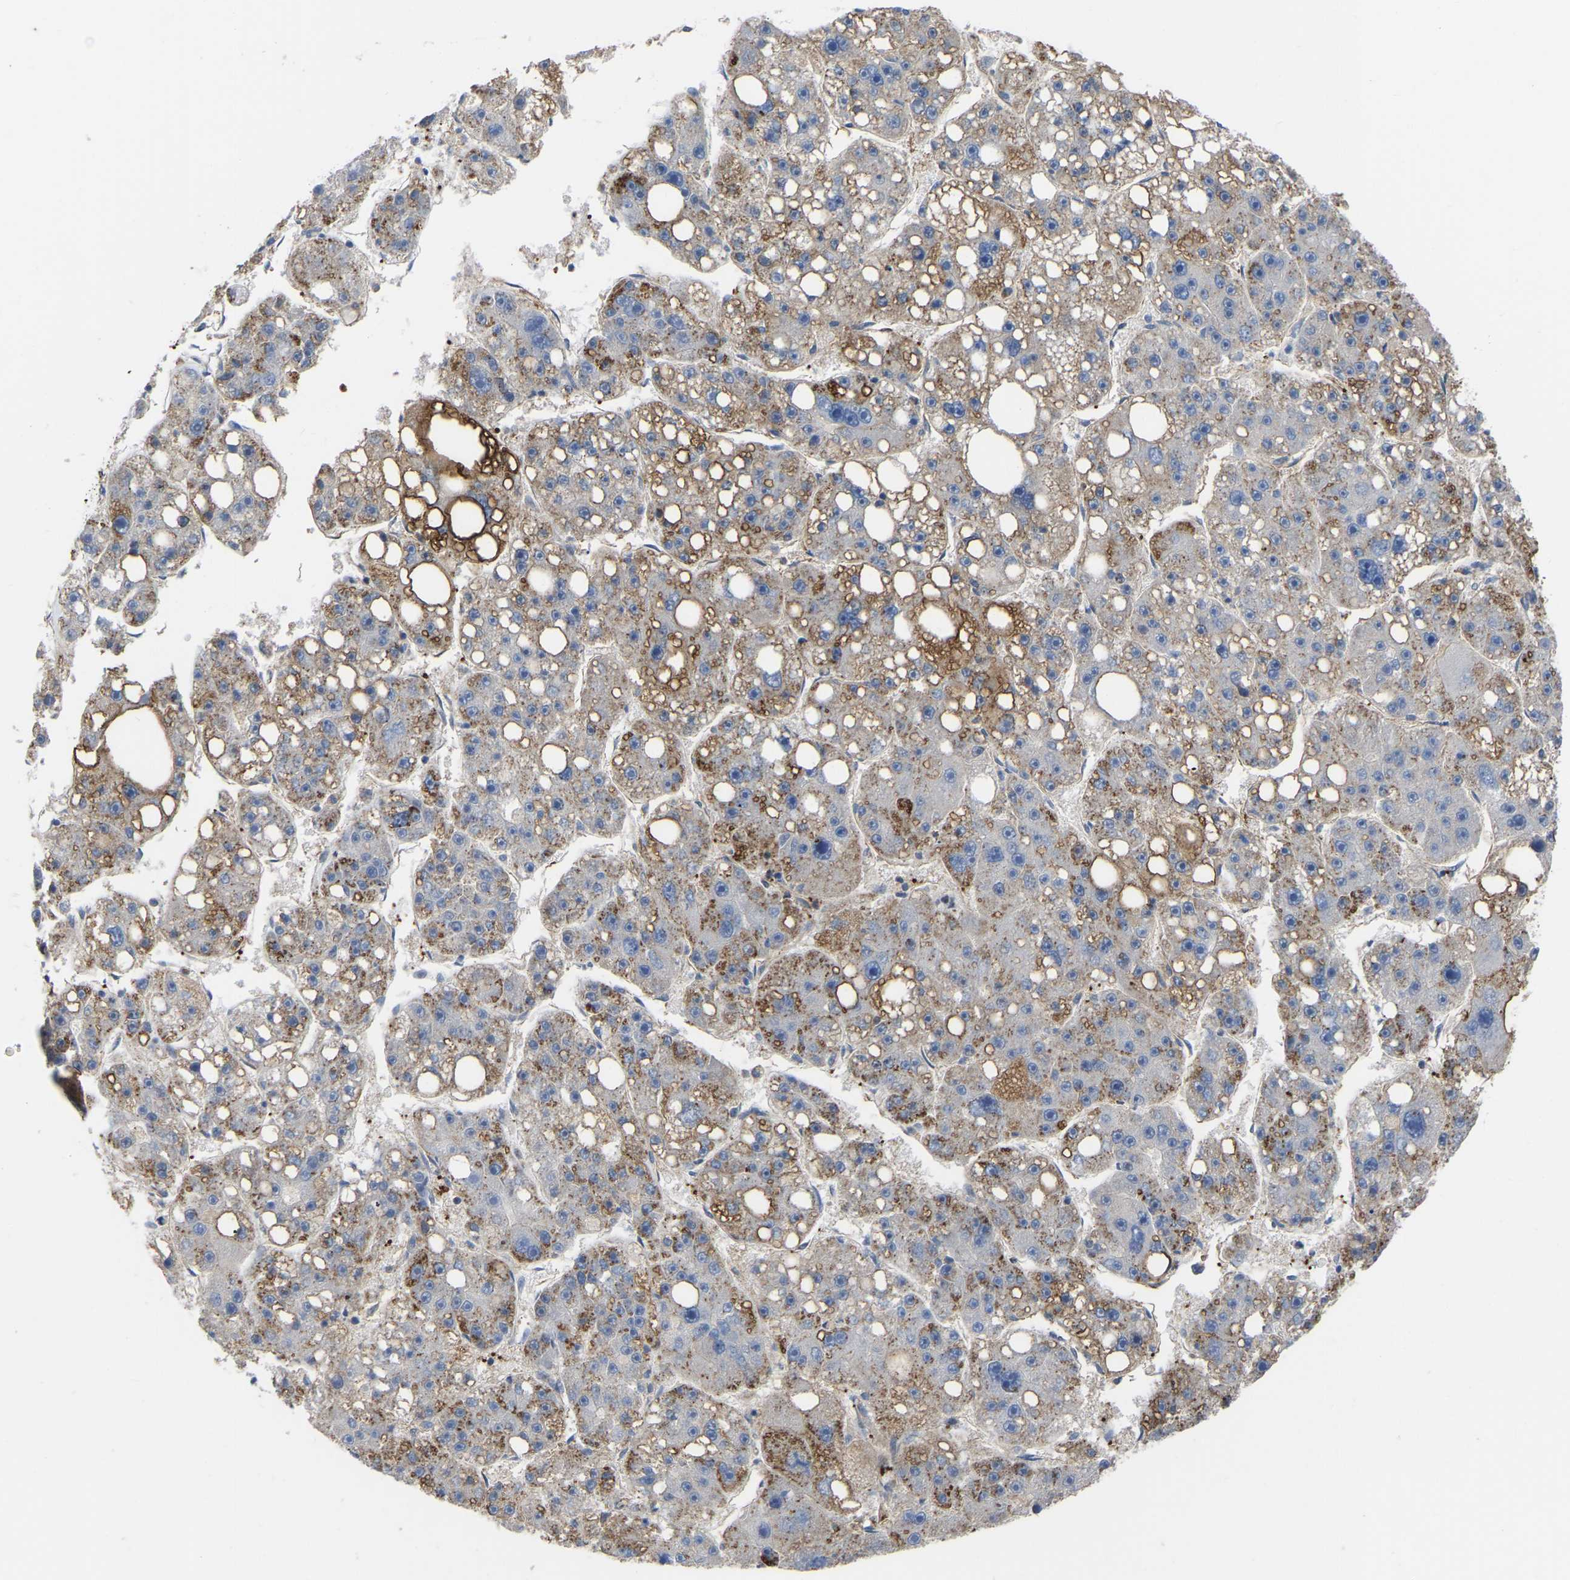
{"staining": {"intensity": "moderate", "quantity": "25%-75%", "location": "cytoplasmic/membranous"}, "tissue": "liver cancer", "cell_type": "Tumor cells", "image_type": "cancer", "snomed": [{"axis": "morphology", "description": "Carcinoma, Hepatocellular, NOS"}, {"axis": "topography", "description": "Liver"}], "caption": "Immunohistochemistry (IHC) (DAB) staining of hepatocellular carcinoma (liver) reveals moderate cytoplasmic/membranous protein positivity in approximately 25%-75% of tumor cells.", "gene": "ZNF449", "patient": {"sex": "female", "age": 61}}